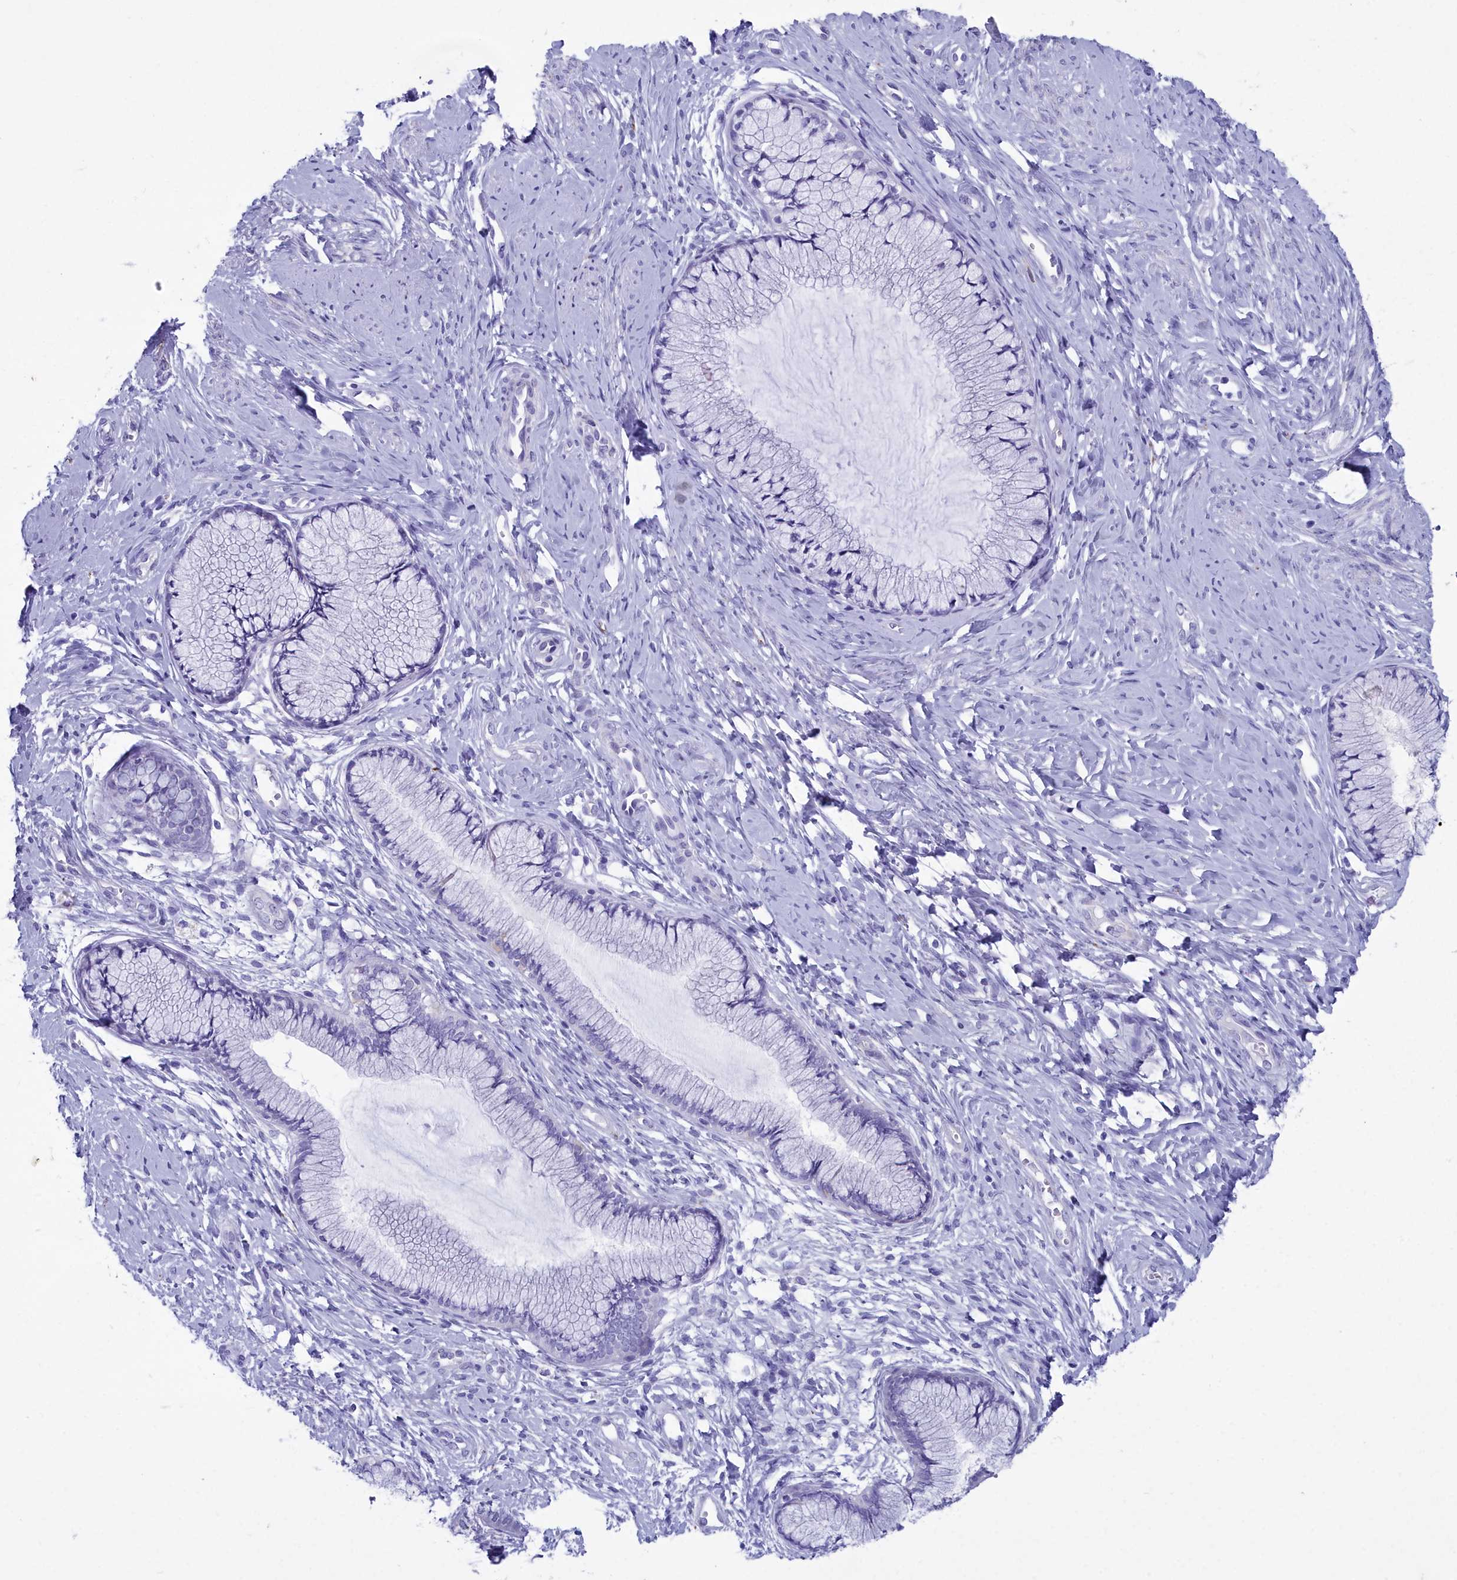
{"staining": {"intensity": "negative", "quantity": "none", "location": "none"}, "tissue": "cervix", "cell_type": "Glandular cells", "image_type": "normal", "snomed": [{"axis": "morphology", "description": "Normal tissue, NOS"}, {"axis": "topography", "description": "Cervix"}], "caption": "Cervix was stained to show a protein in brown. There is no significant positivity in glandular cells. The staining was performed using DAB to visualize the protein expression in brown, while the nuclei were stained in blue with hematoxylin (Magnification: 20x).", "gene": "MAP6", "patient": {"sex": "female", "age": 42}}